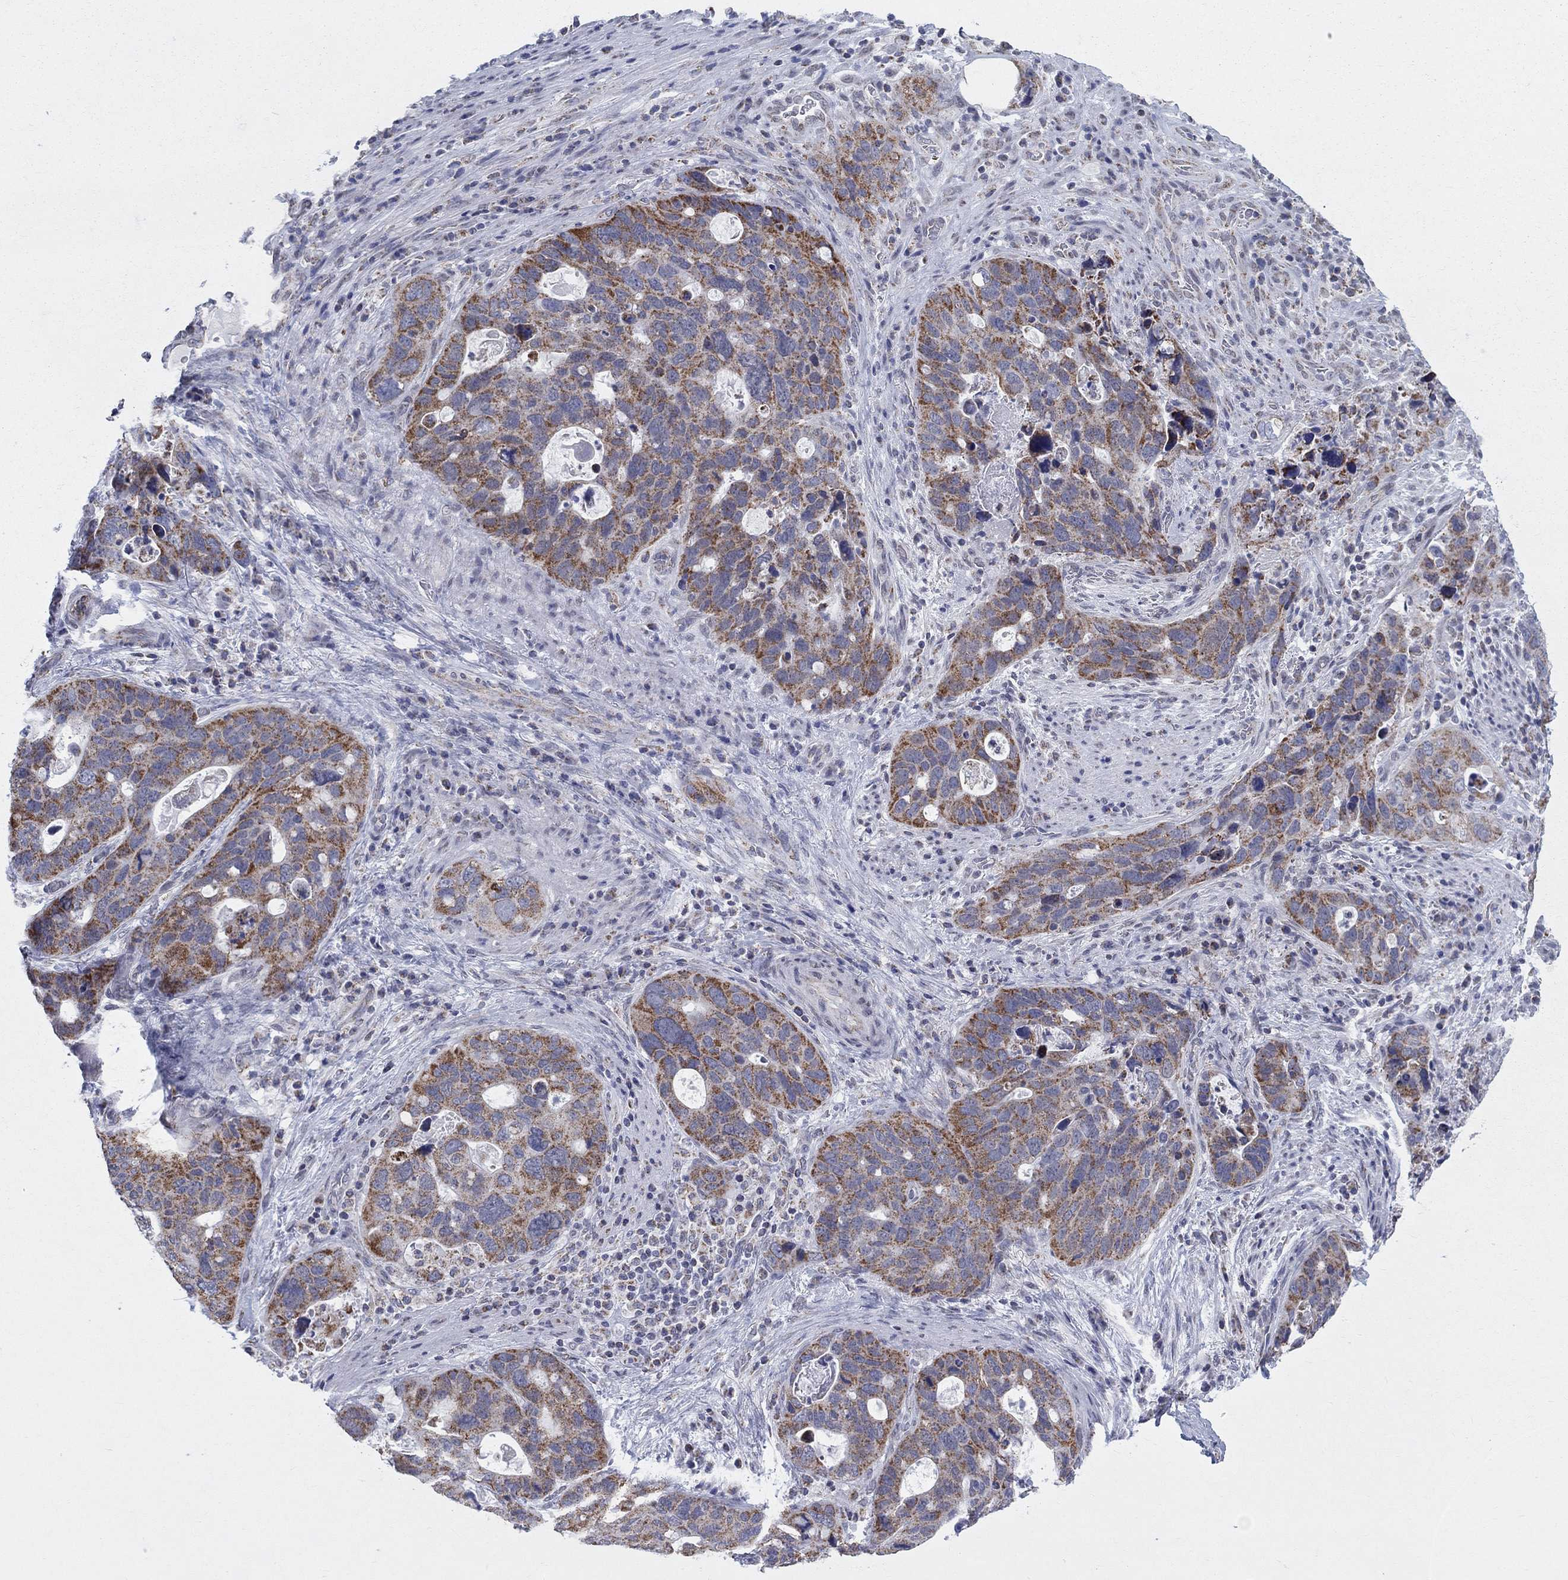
{"staining": {"intensity": "strong", "quantity": "25%-75%", "location": "cytoplasmic/membranous"}, "tissue": "stomach cancer", "cell_type": "Tumor cells", "image_type": "cancer", "snomed": [{"axis": "morphology", "description": "Adenocarcinoma, NOS"}, {"axis": "topography", "description": "Stomach"}], "caption": "Protein analysis of stomach cancer (adenocarcinoma) tissue displays strong cytoplasmic/membranous positivity in about 25%-75% of tumor cells.", "gene": "KISS1R", "patient": {"sex": "male", "age": 54}}